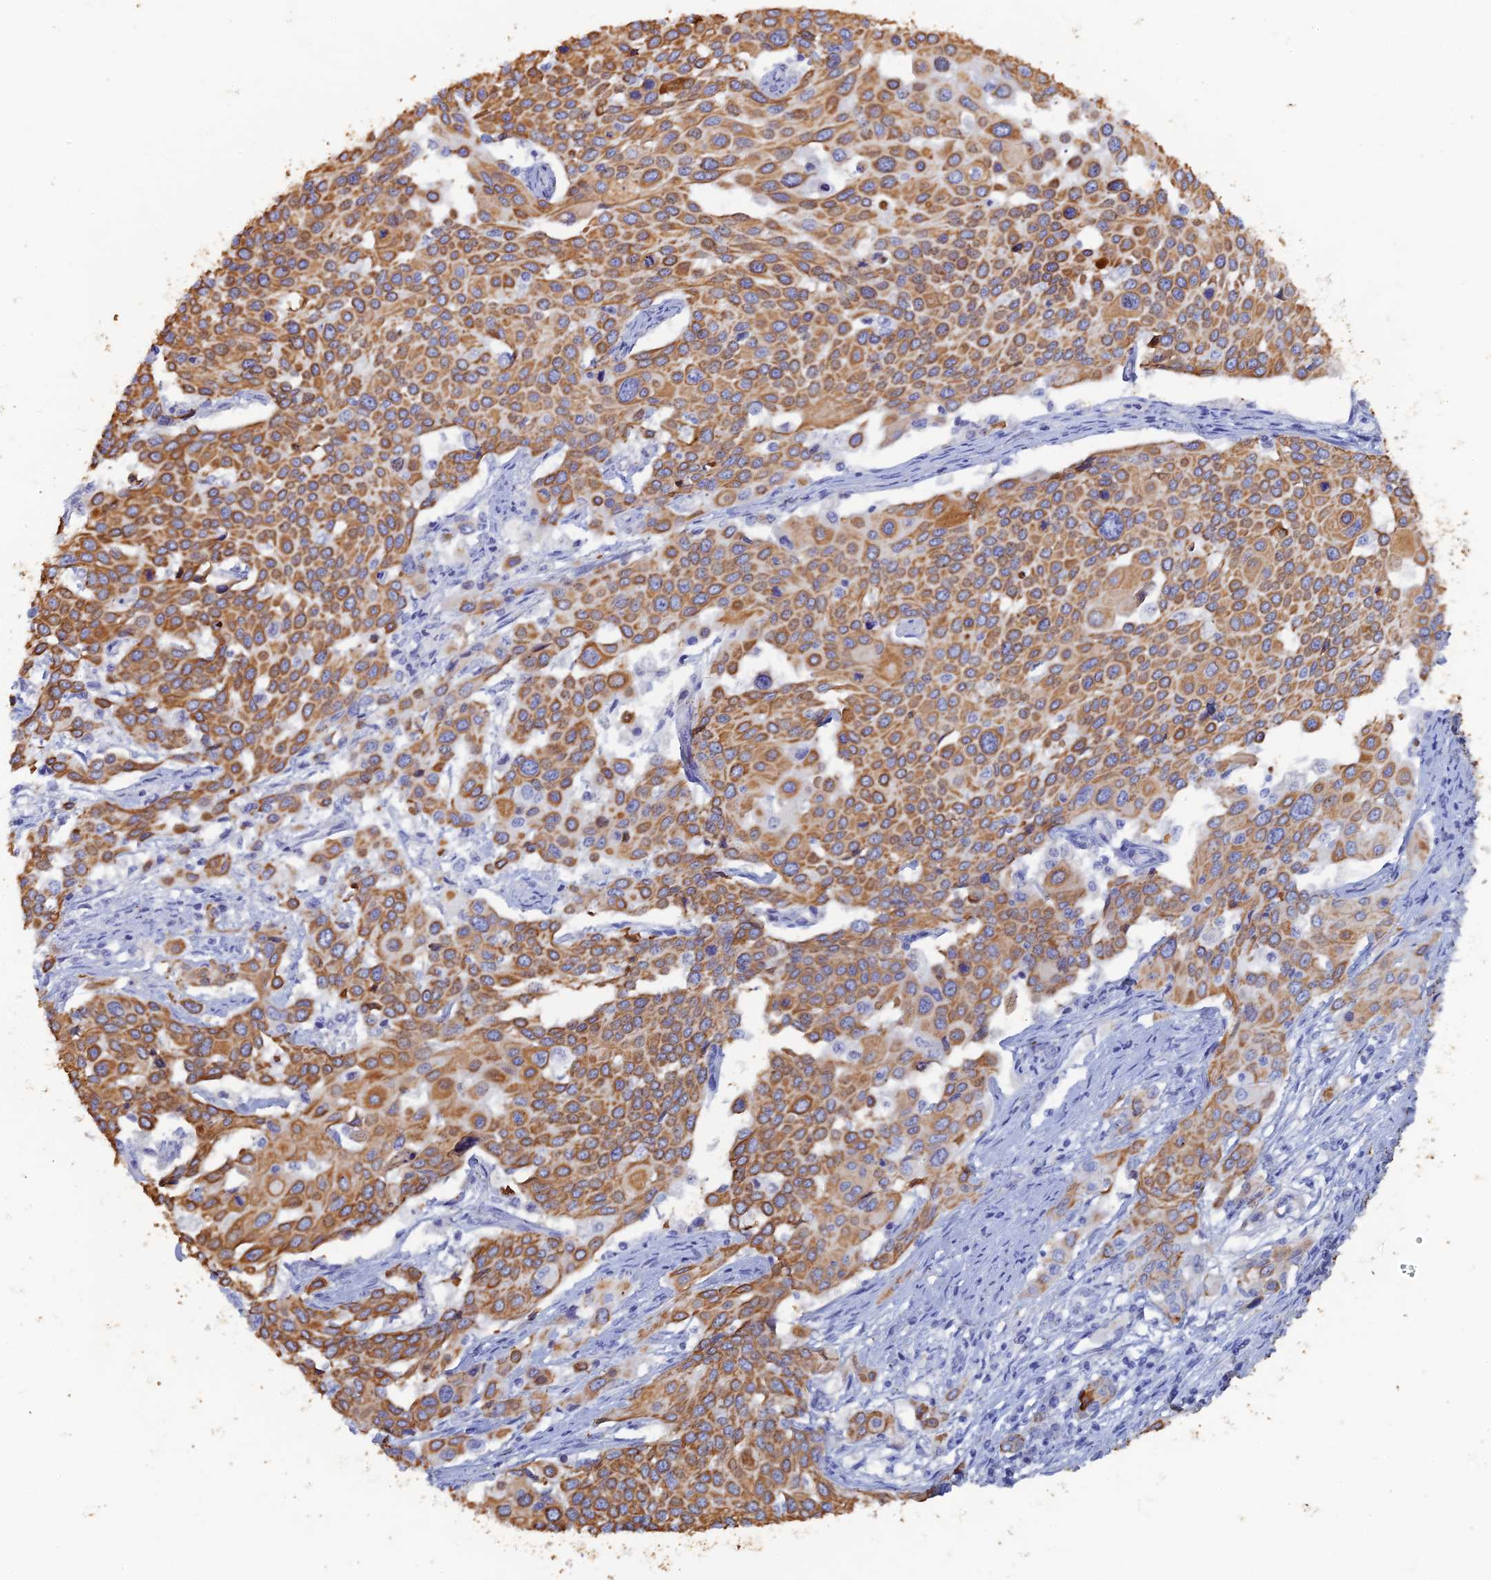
{"staining": {"intensity": "moderate", "quantity": ">75%", "location": "cytoplasmic/membranous"}, "tissue": "cervical cancer", "cell_type": "Tumor cells", "image_type": "cancer", "snomed": [{"axis": "morphology", "description": "Squamous cell carcinoma, NOS"}, {"axis": "topography", "description": "Cervix"}], "caption": "This is a photomicrograph of immunohistochemistry staining of squamous cell carcinoma (cervical), which shows moderate staining in the cytoplasmic/membranous of tumor cells.", "gene": "SRFBP1", "patient": {"sex": "female", "age": 44}}